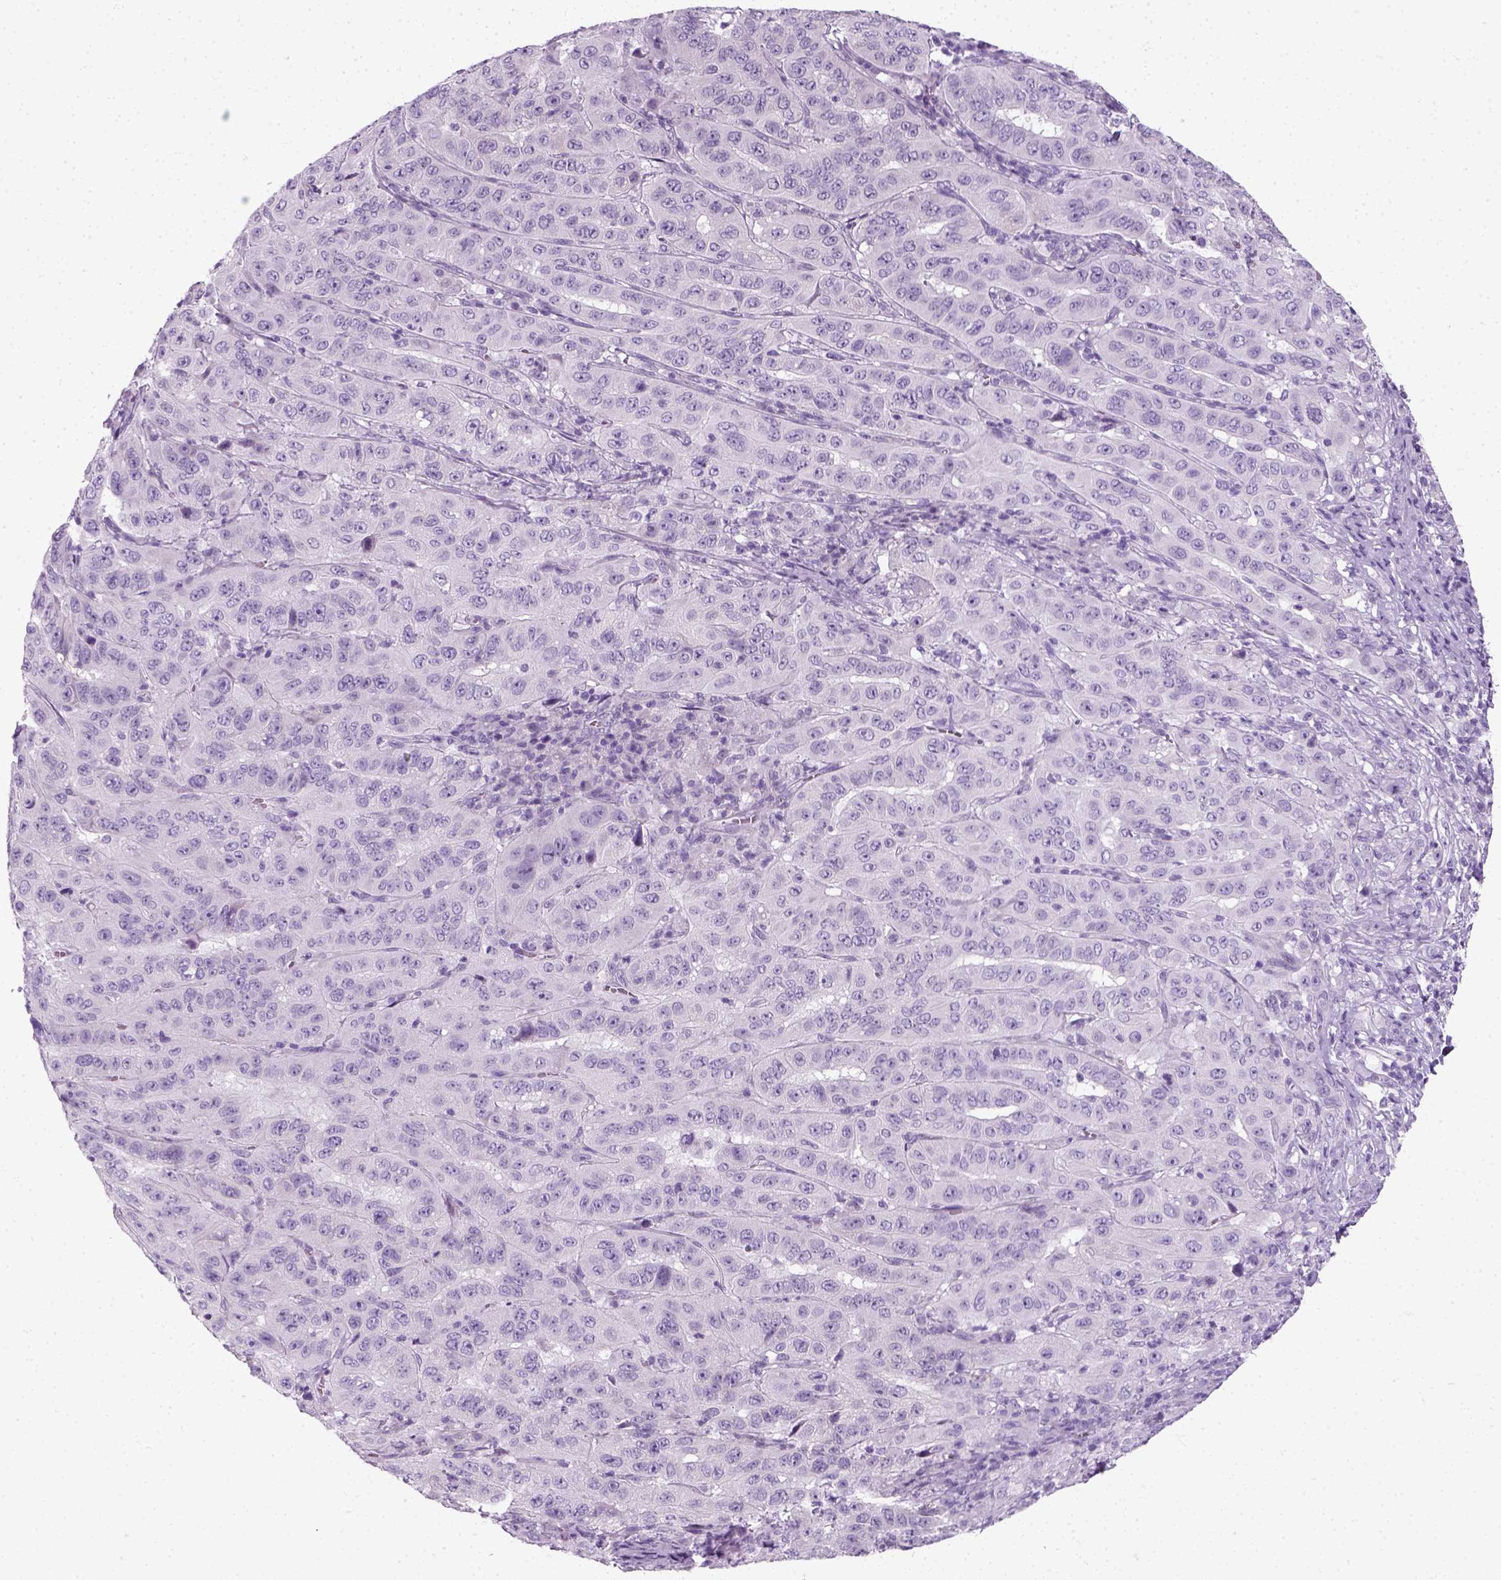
{"staining": {"intensity": "negative", "quantity": "none", "location": "none"}, "tissue": "pancreatic cancer", "cell_type": "Tumor cells", "image_type": "cancer", "snomed": [{"axis": "morphology", "description": "Adenocarcinoma, NOS"}, {"axis": "topography", "description": "Pancreas"}], "caption": "Protein analysis of pancreatic cancer displays no significant expression in tumor cells.", "gene": "SLC12A5", "patient": {"sex": "male", "age": 63}}